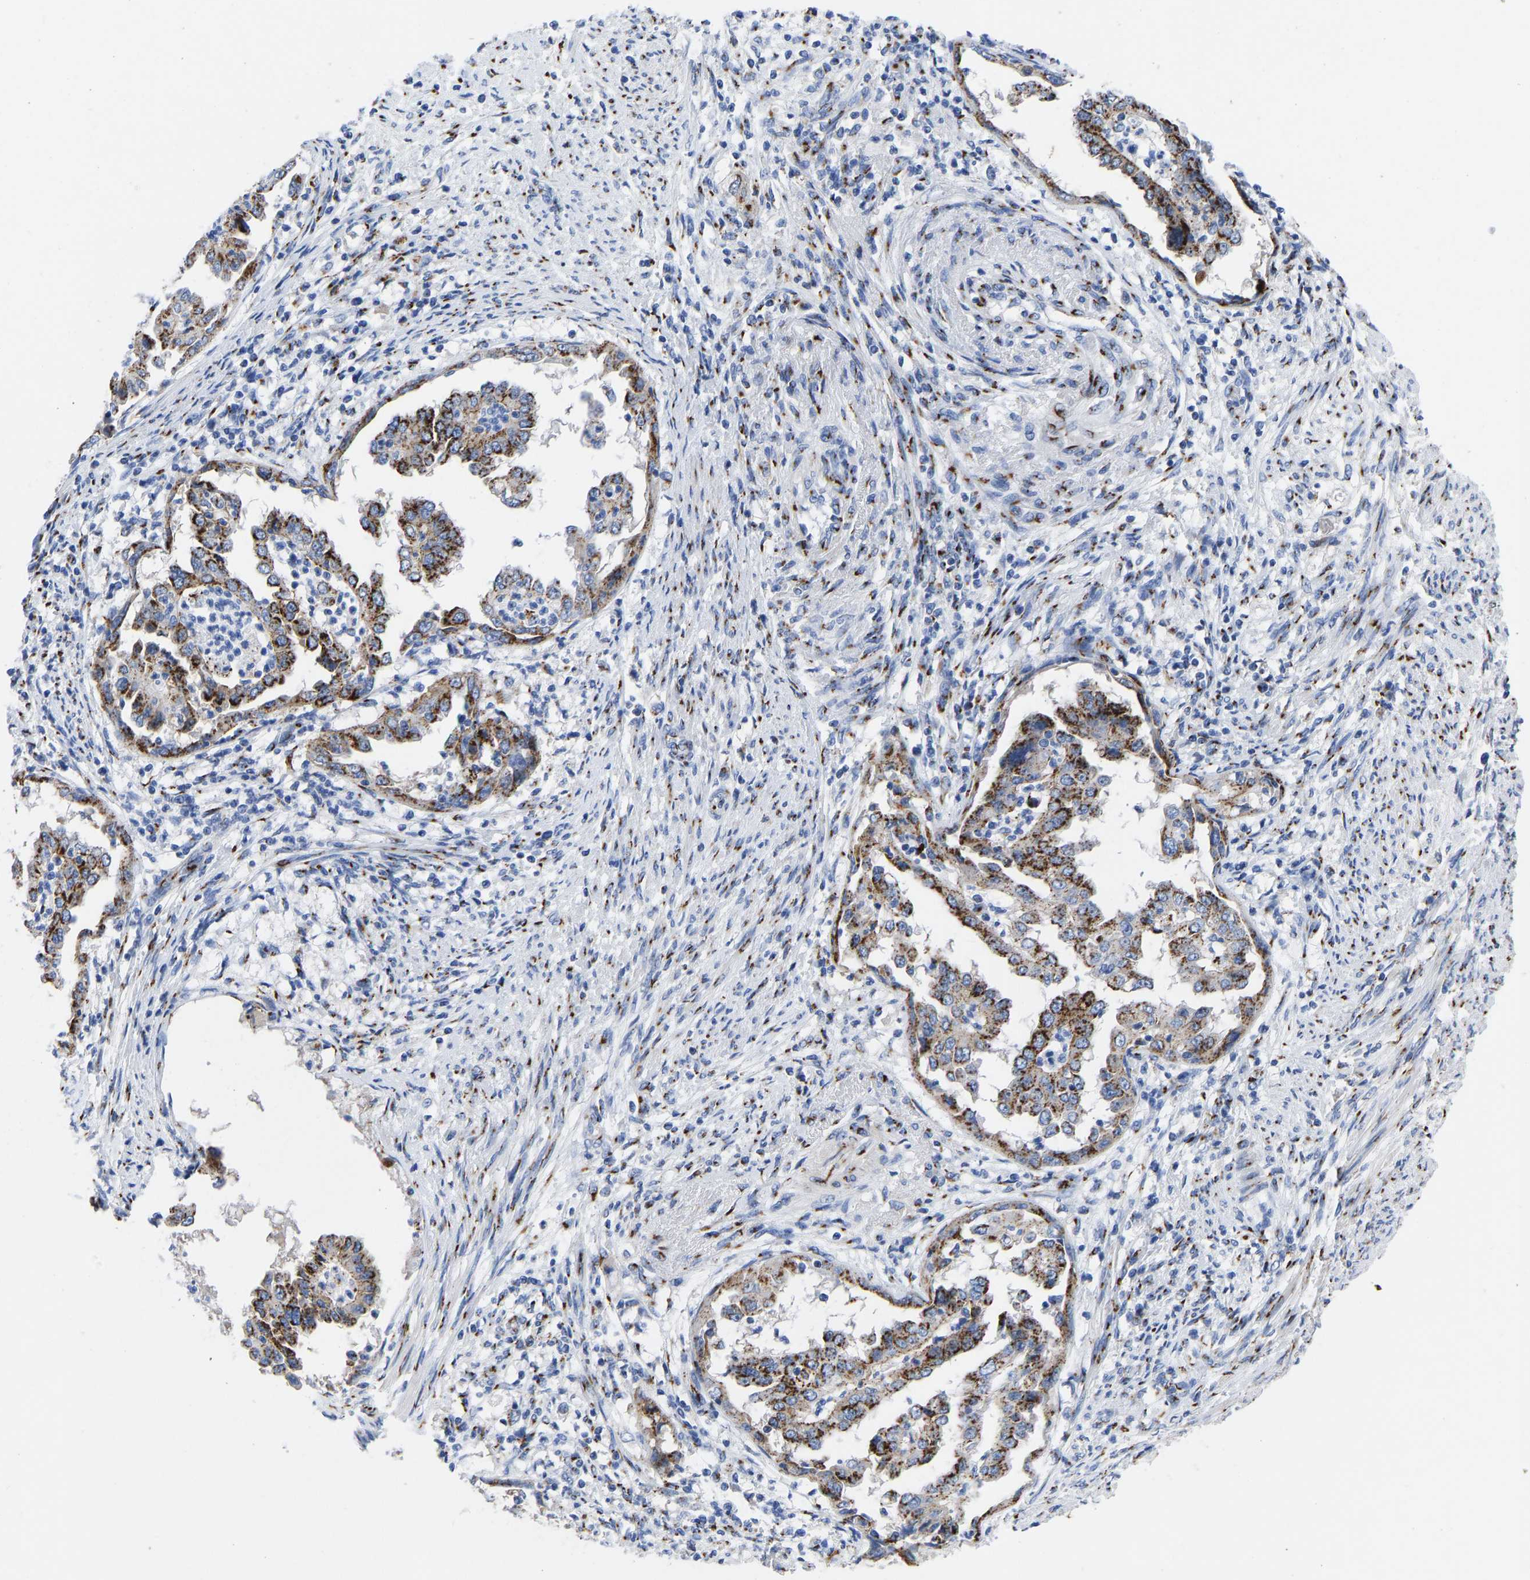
{"staining": {"intensity": "strong", "quantity": ">75%", "location": "cytoplasmic/membranous"}, "tissue": "endometrial cancer", "cell_type": "Tumor cells", "image_type": "cancer", "snomed": [{"axis": "morphology", "description": "Adenocarcinoma, NOS"}, {"axis": "topography", "description": "Endometrium"}], "caption": "Immunohistochemical staining of endometrial adenocarcinoma demonstrates strong cytoplasmic/membranous protein positivity in about >75% of tumor cells. The staining is performed using DAB (3,3'-diaminobenzidine) brown chromogen to label protein expression. The nuclei are counter-stained blue using hematoxylin.", "gene": "TMEM87A", "patient": {"sex": "female", "age": 85}}